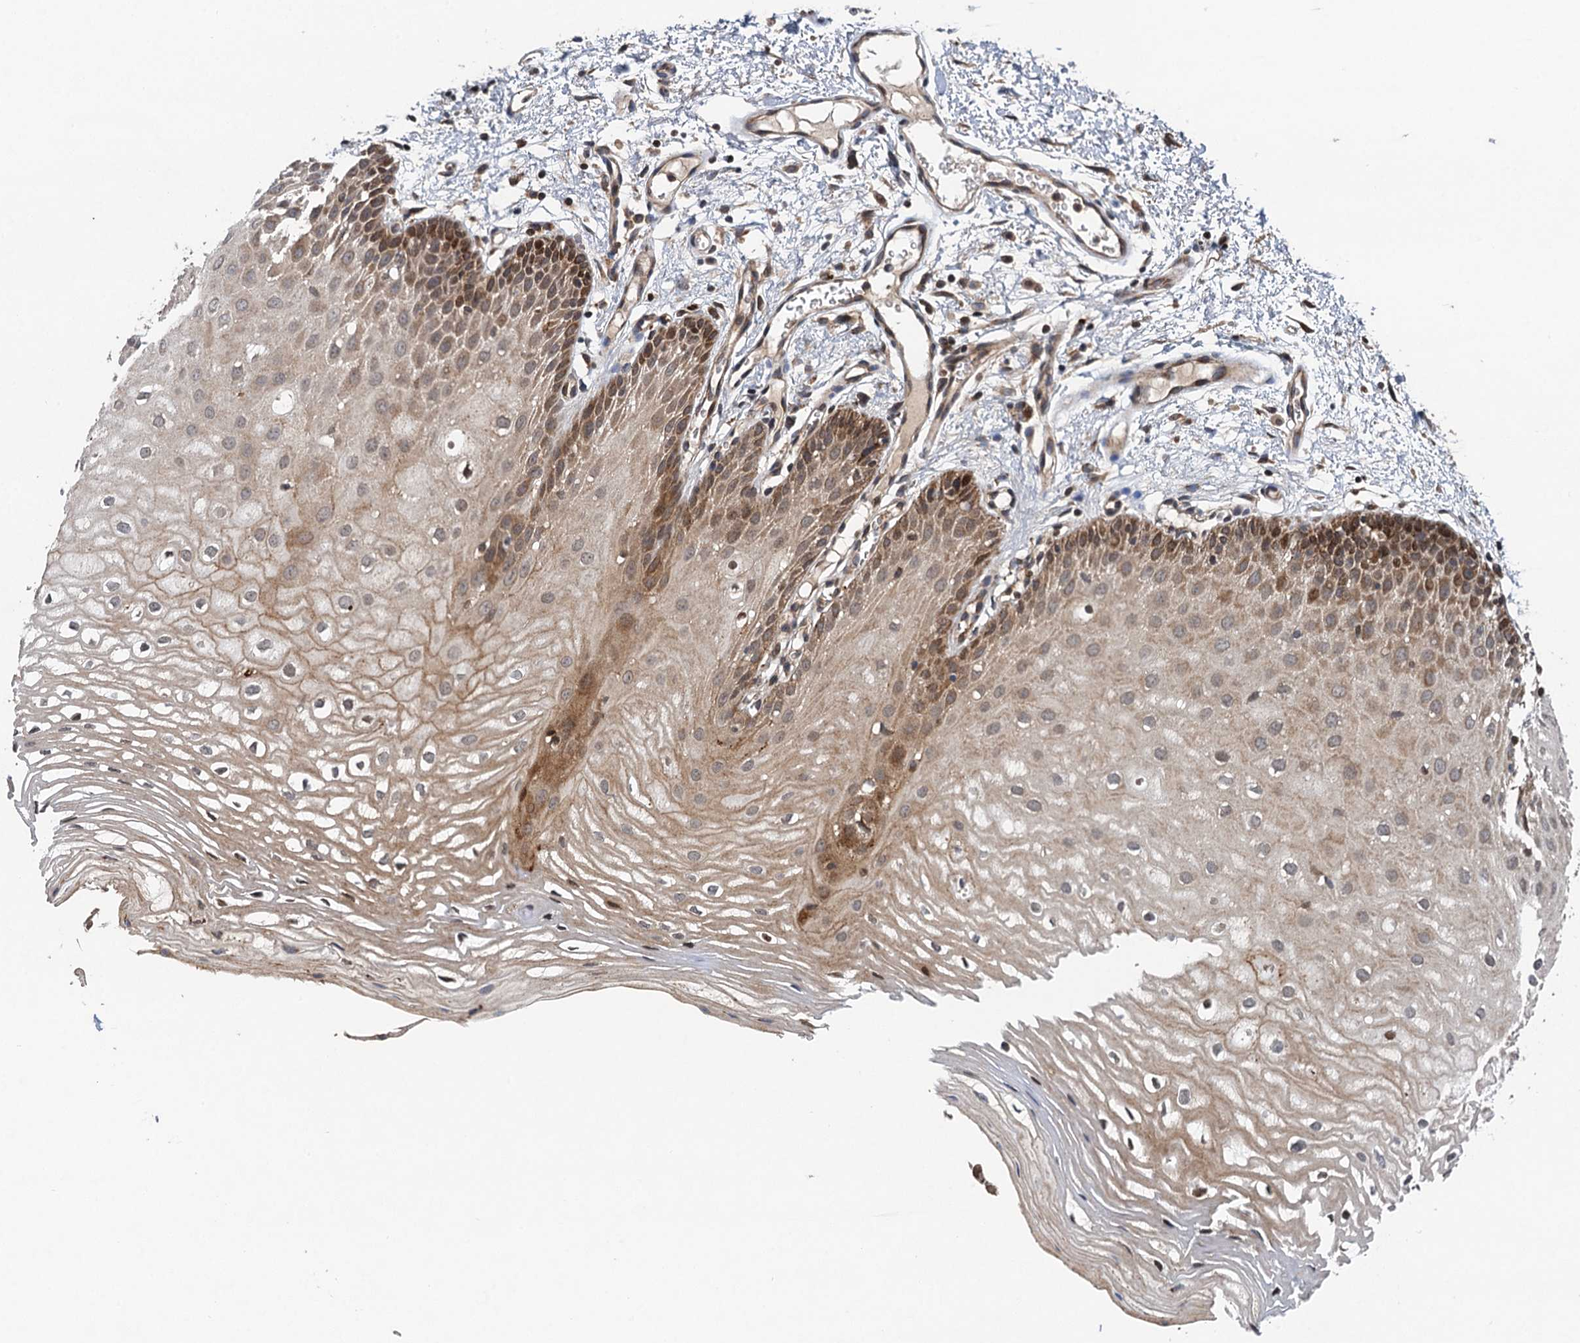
{"staining": {"intensity": "moderate", "quantity": "25%-75%", "location": "cytoplasmic/membranous,nuclear"}, "tissue": "oral mucosa", "cell_type": "Squamous epithelial cells", "image_type": "normal", "snomed": [{"axis": "morphology", "description": "Normal tissue, NOS"}, {"axis": "topography", "description": "Oral tissue"}, {"axis": "topography", "description": "Tounge, NOS"}], "caption": "IHC (DAB (3,3'-diaminobenzidine)) staining of normal human oral mucosa displays moderate cytoplasmic/membranous,nuclear protein expression in about 25%-75% of squamous epithelial cells. The staining was performed using DAB, with brown indicating positive protein expression. Nuclei are stained blue with hematoxylin.", "gene": "NLRP10", "patient": {"sex": "female", "age": 73}}